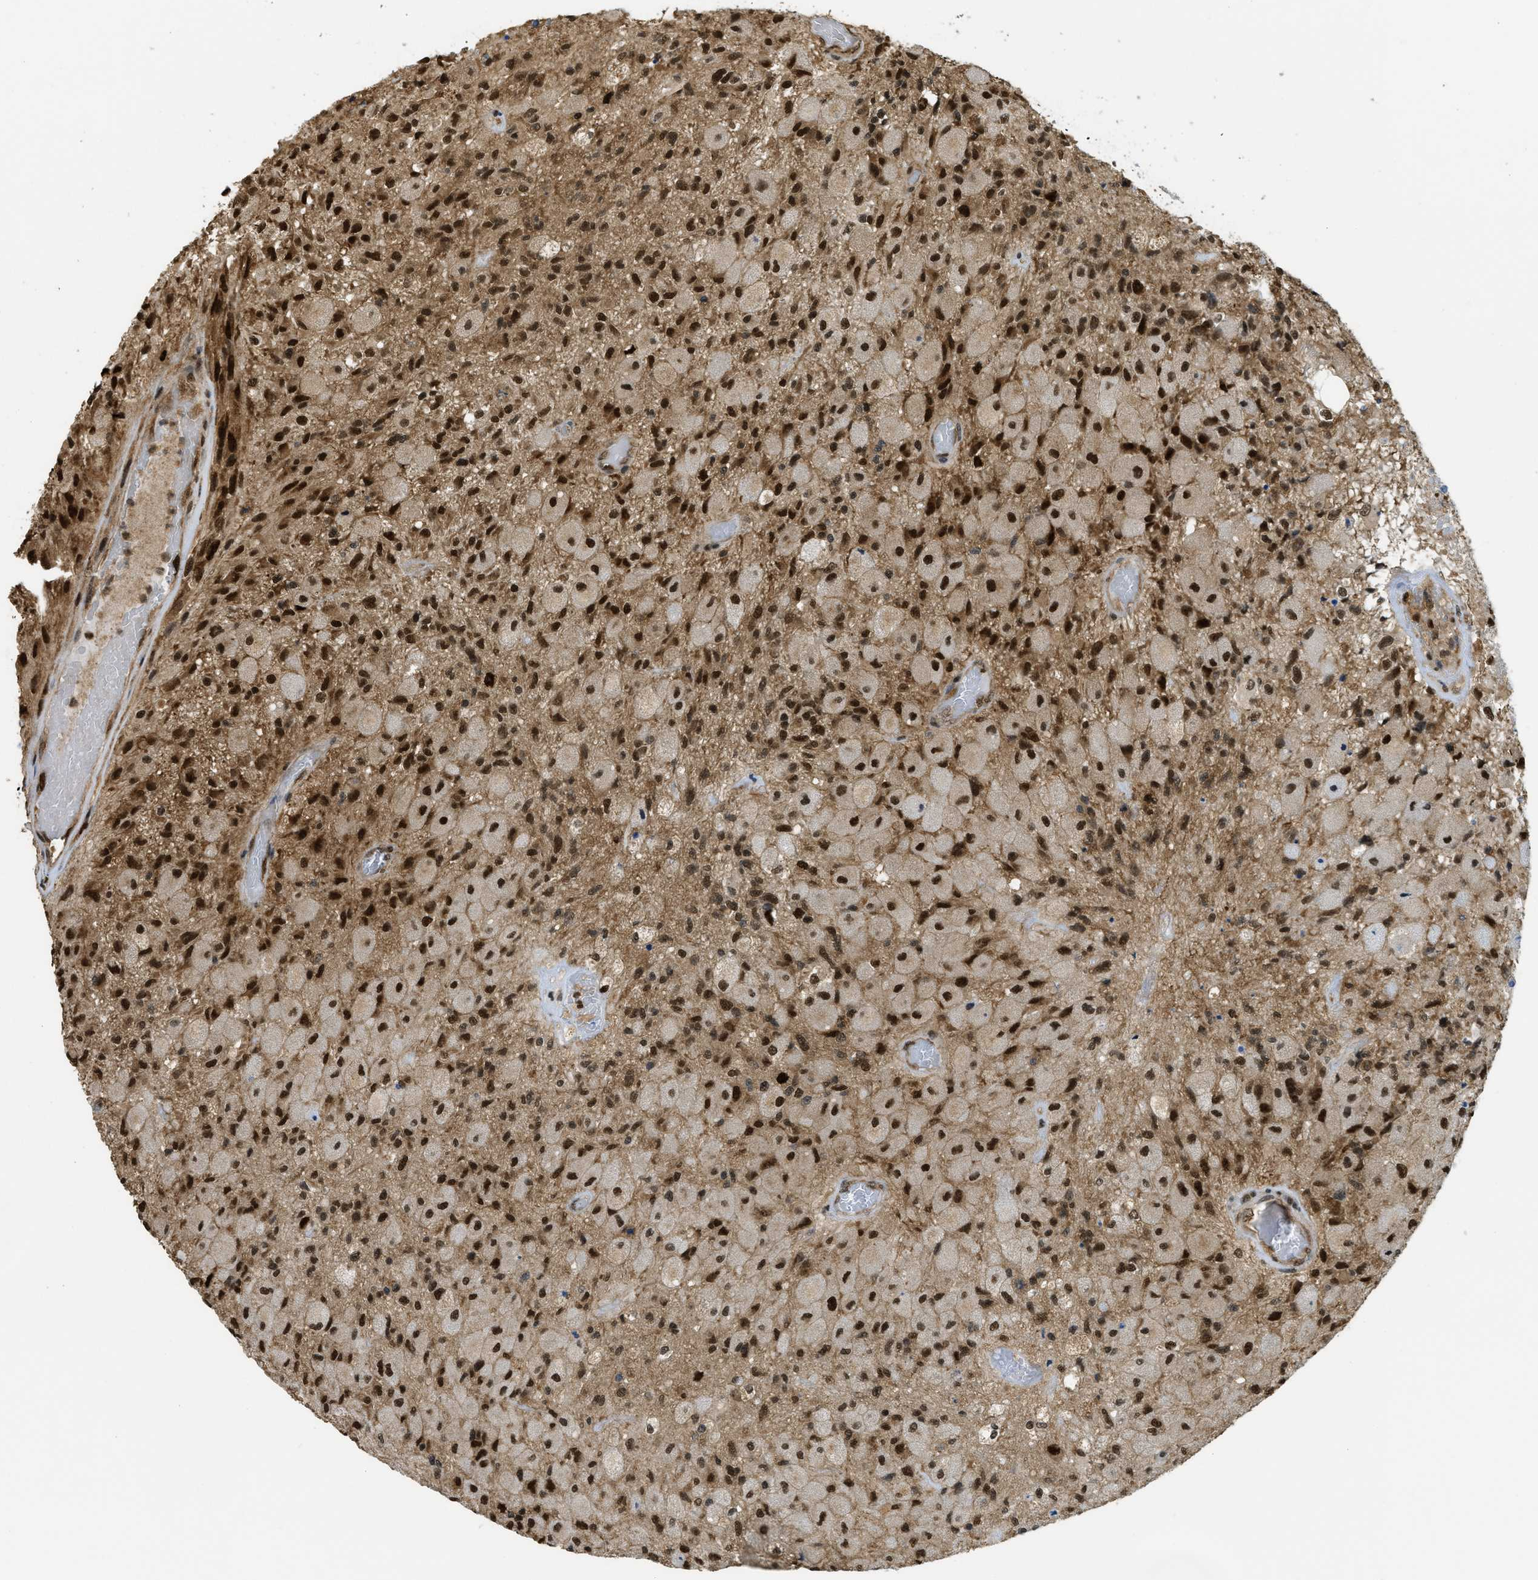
{"staining": {"intensity": "strong", "quantity": ">75%", "location": "nuclear"}, "tissue": "glioma", "cell_type": "Tumor cells", "image_type": "cancer", "snomed": [{"axis": "morphology", "description": "Normal tissue, NOS"}, {"axis": "morphology", "description": "Glioma, malignant, High grade"}, {"axis": "topography", "description": "Cerebral cortex"}], "caption": "Immunohistochemistry (IHC) micrograph of high-grade glioma (malignant) stained for a protein (brown), which exhibits high levels of strong nuclear positivity in approximately >75% of tumor cells.", "gene": "PSMC5", "patient": {"sex": "male", "age": 77}}